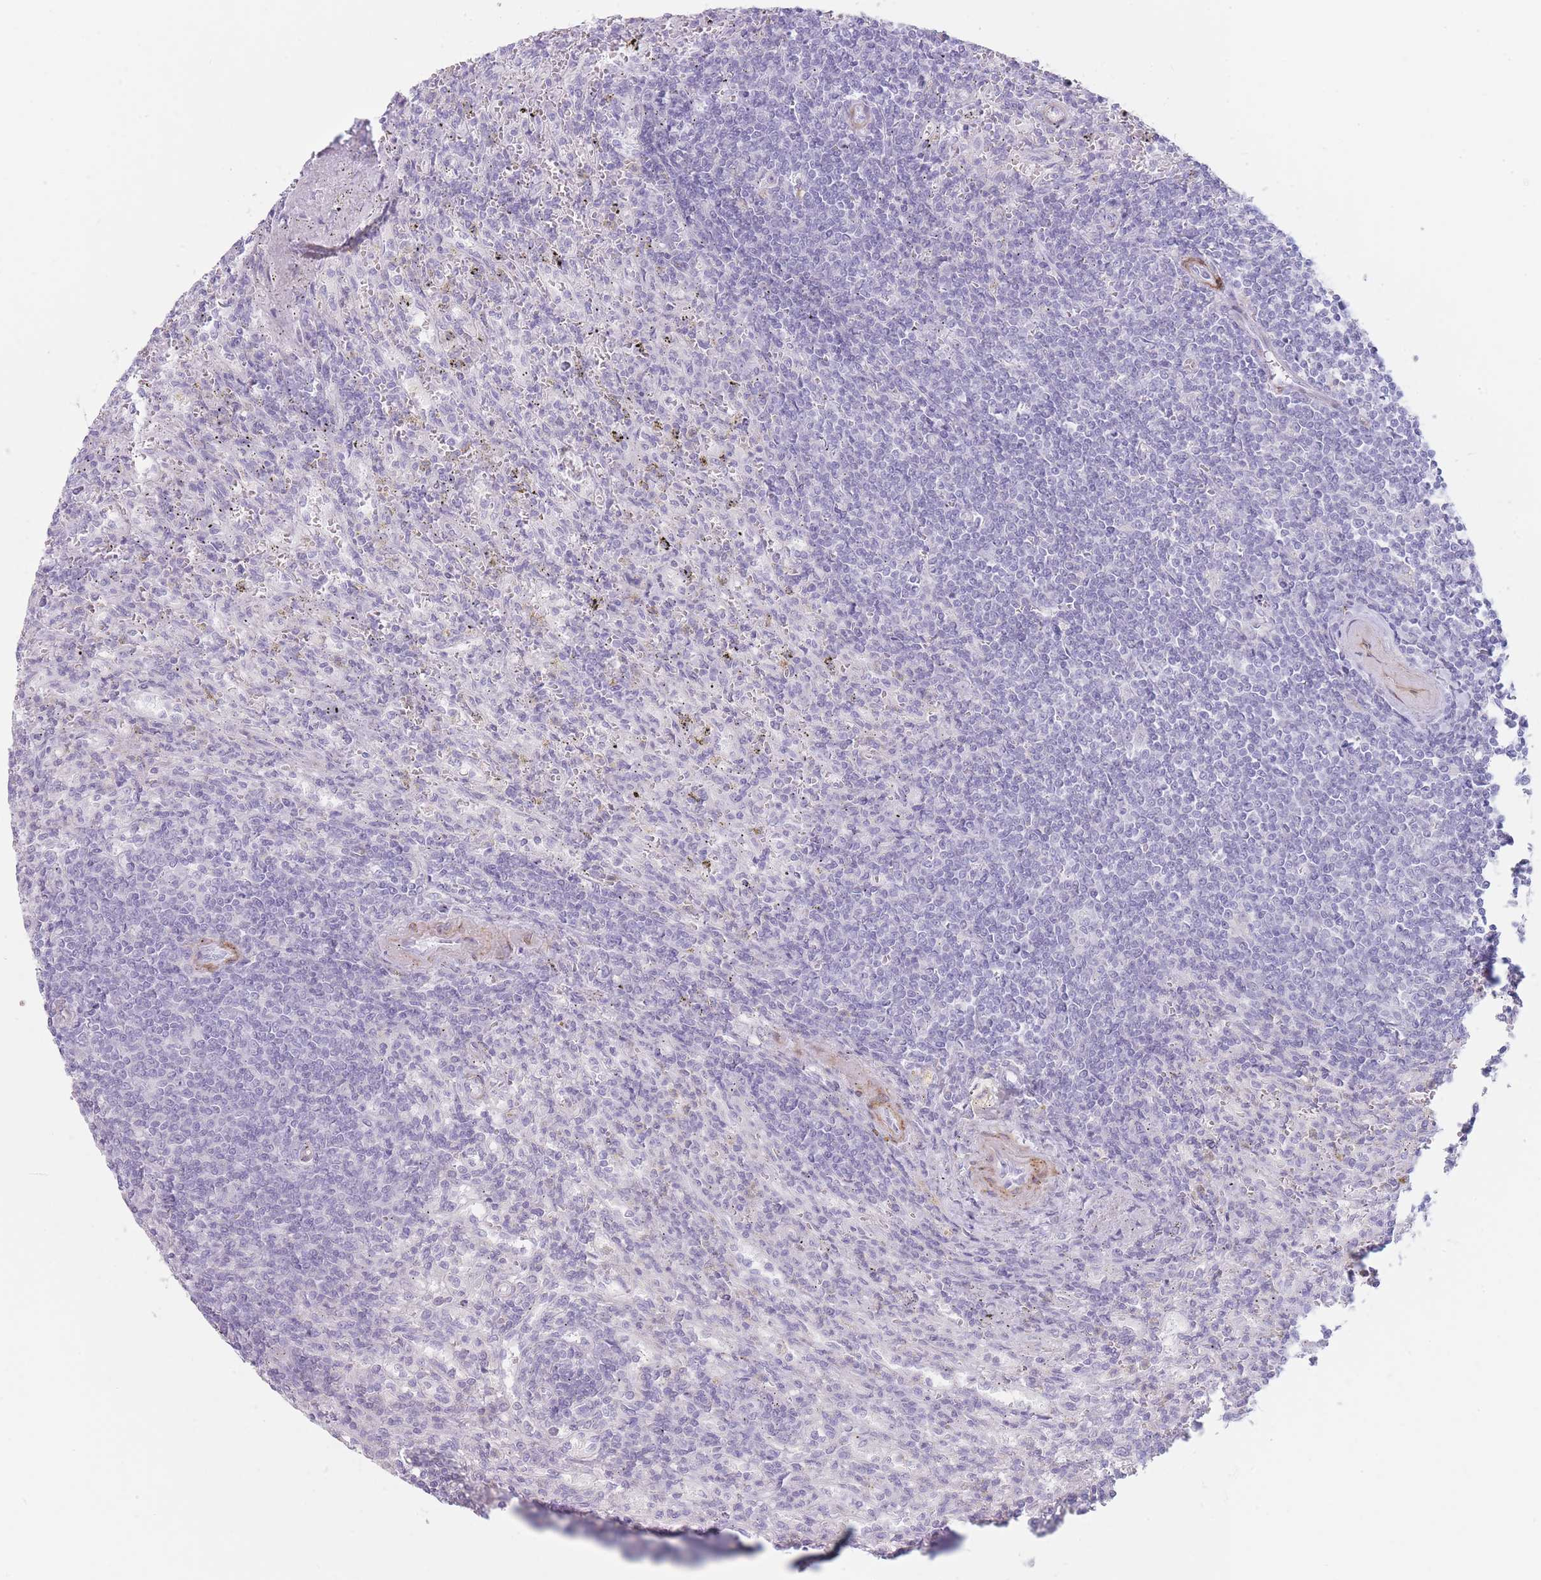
{"staining": {"intensity": "negative", "quantity": "none", "location": "none"}, "tissue": "lymphoma", "cell_type": "Tumor cells", "image_type": "cancer", "snomed": [{"axis": "morphology", "description": "Malignant lymphoma, non-Hodgkin's type, Low grade"}, {"axis": "topography", "description": "Spleen"}], "caption": "This is a photomicrograph of immunohistochemistry (IHC) staining of low-grade malignant lymphoma, non-Hodgkin's type, which shows no positivity in tumor cells.", "gene": "IFNA6", "patient": {"sex": "male", "age": 76}}